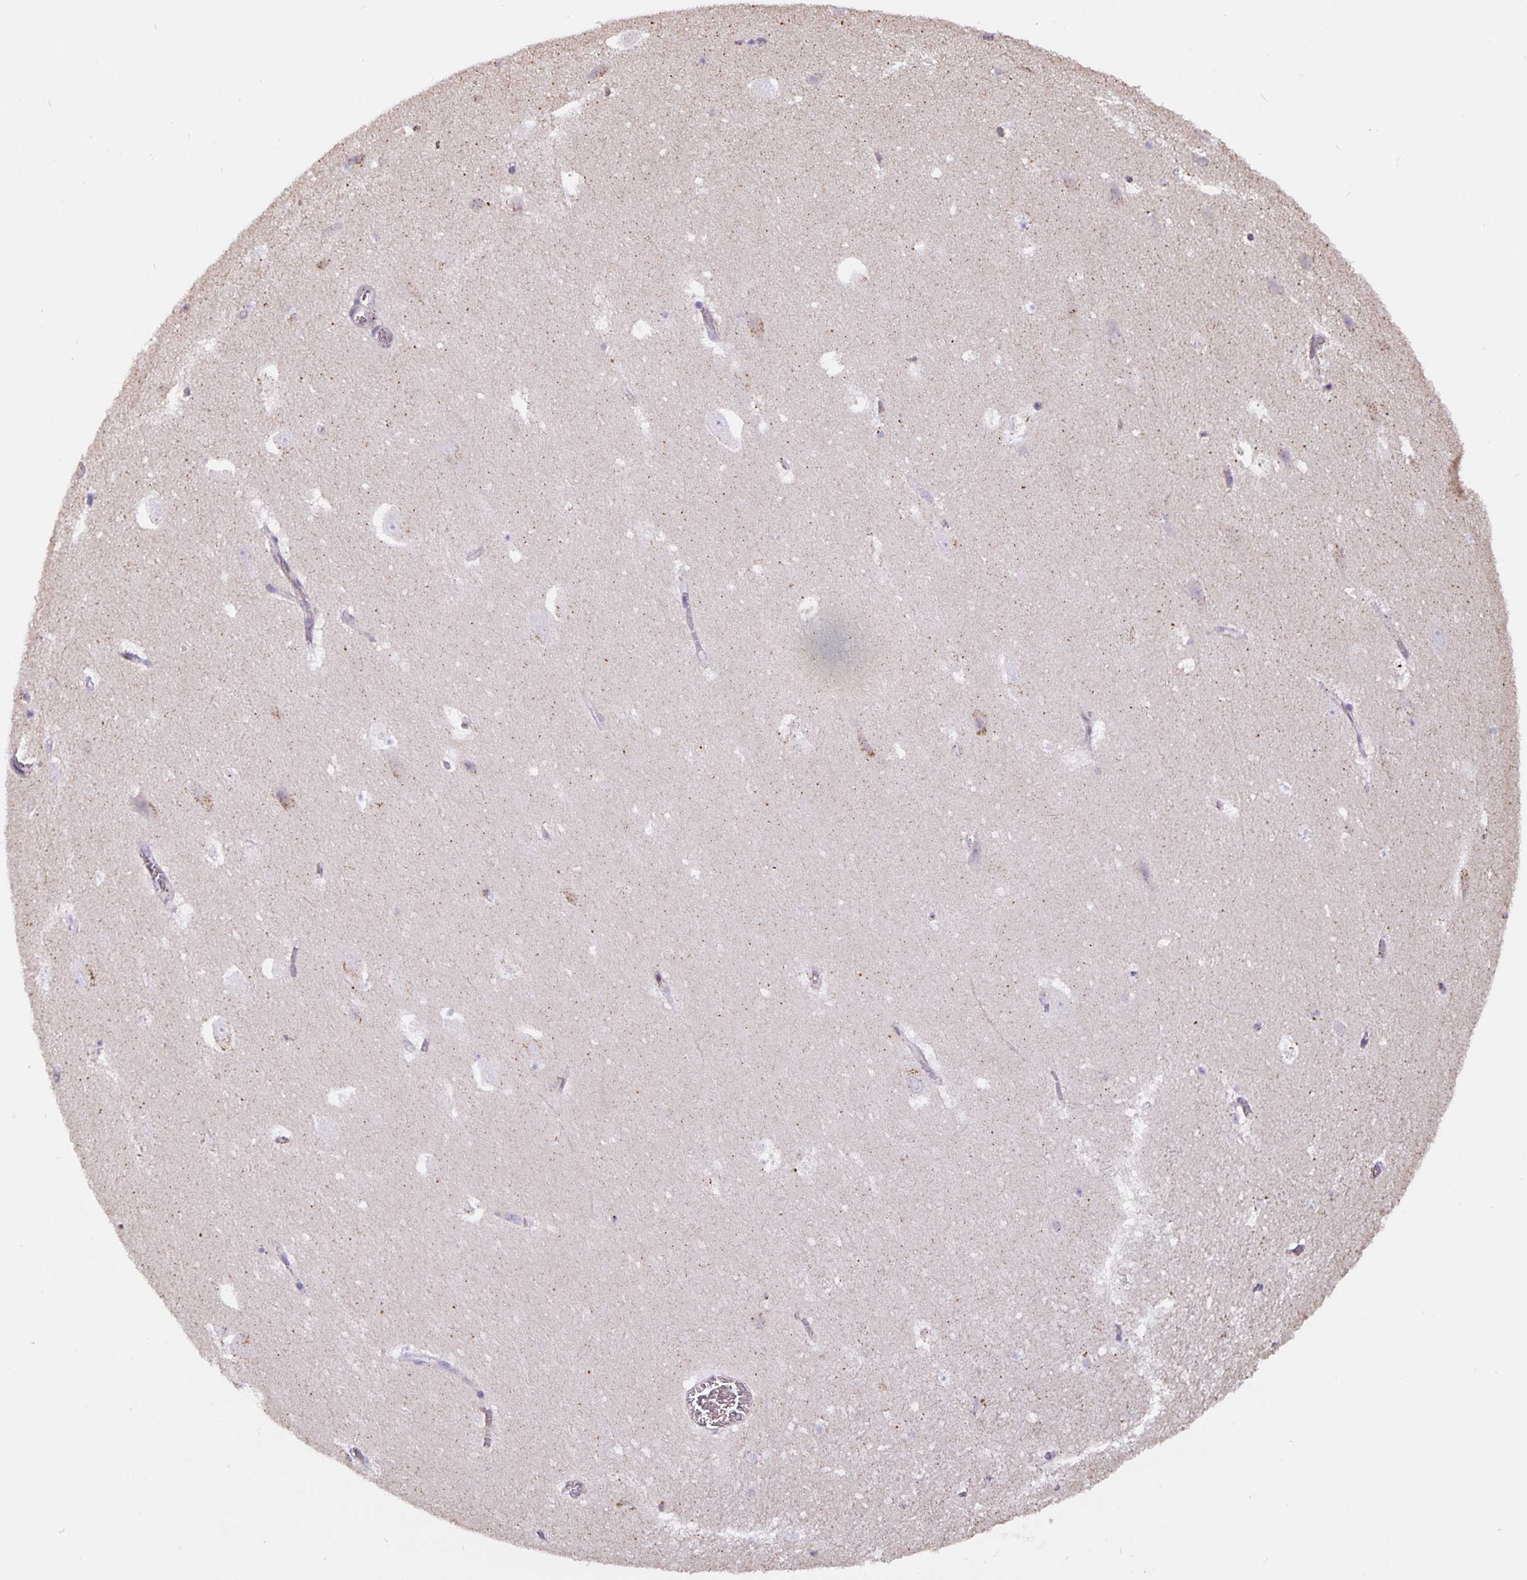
{"staining": {"intensity": "negative", "quantity": "none", "location": "none"}, "tissue": "hippocampus", "cell_type": "Glial cells", "image_type": "normal", "snomed": [{"axis": "morphology", "description": "Normal tissue, NOS"}, {"axis": "topography", "description": "Hippocampus"}], "caption": "The image reveals no staining of glial cells in benign hippocampus. The staining was performed using DAB to visualize the protein expression in brown, while the nuclei were stained in blue with hematoxylin (Magnification: 20x).", "gene": "TMEM71", "patient": {"sex": "female", "age": 42}}